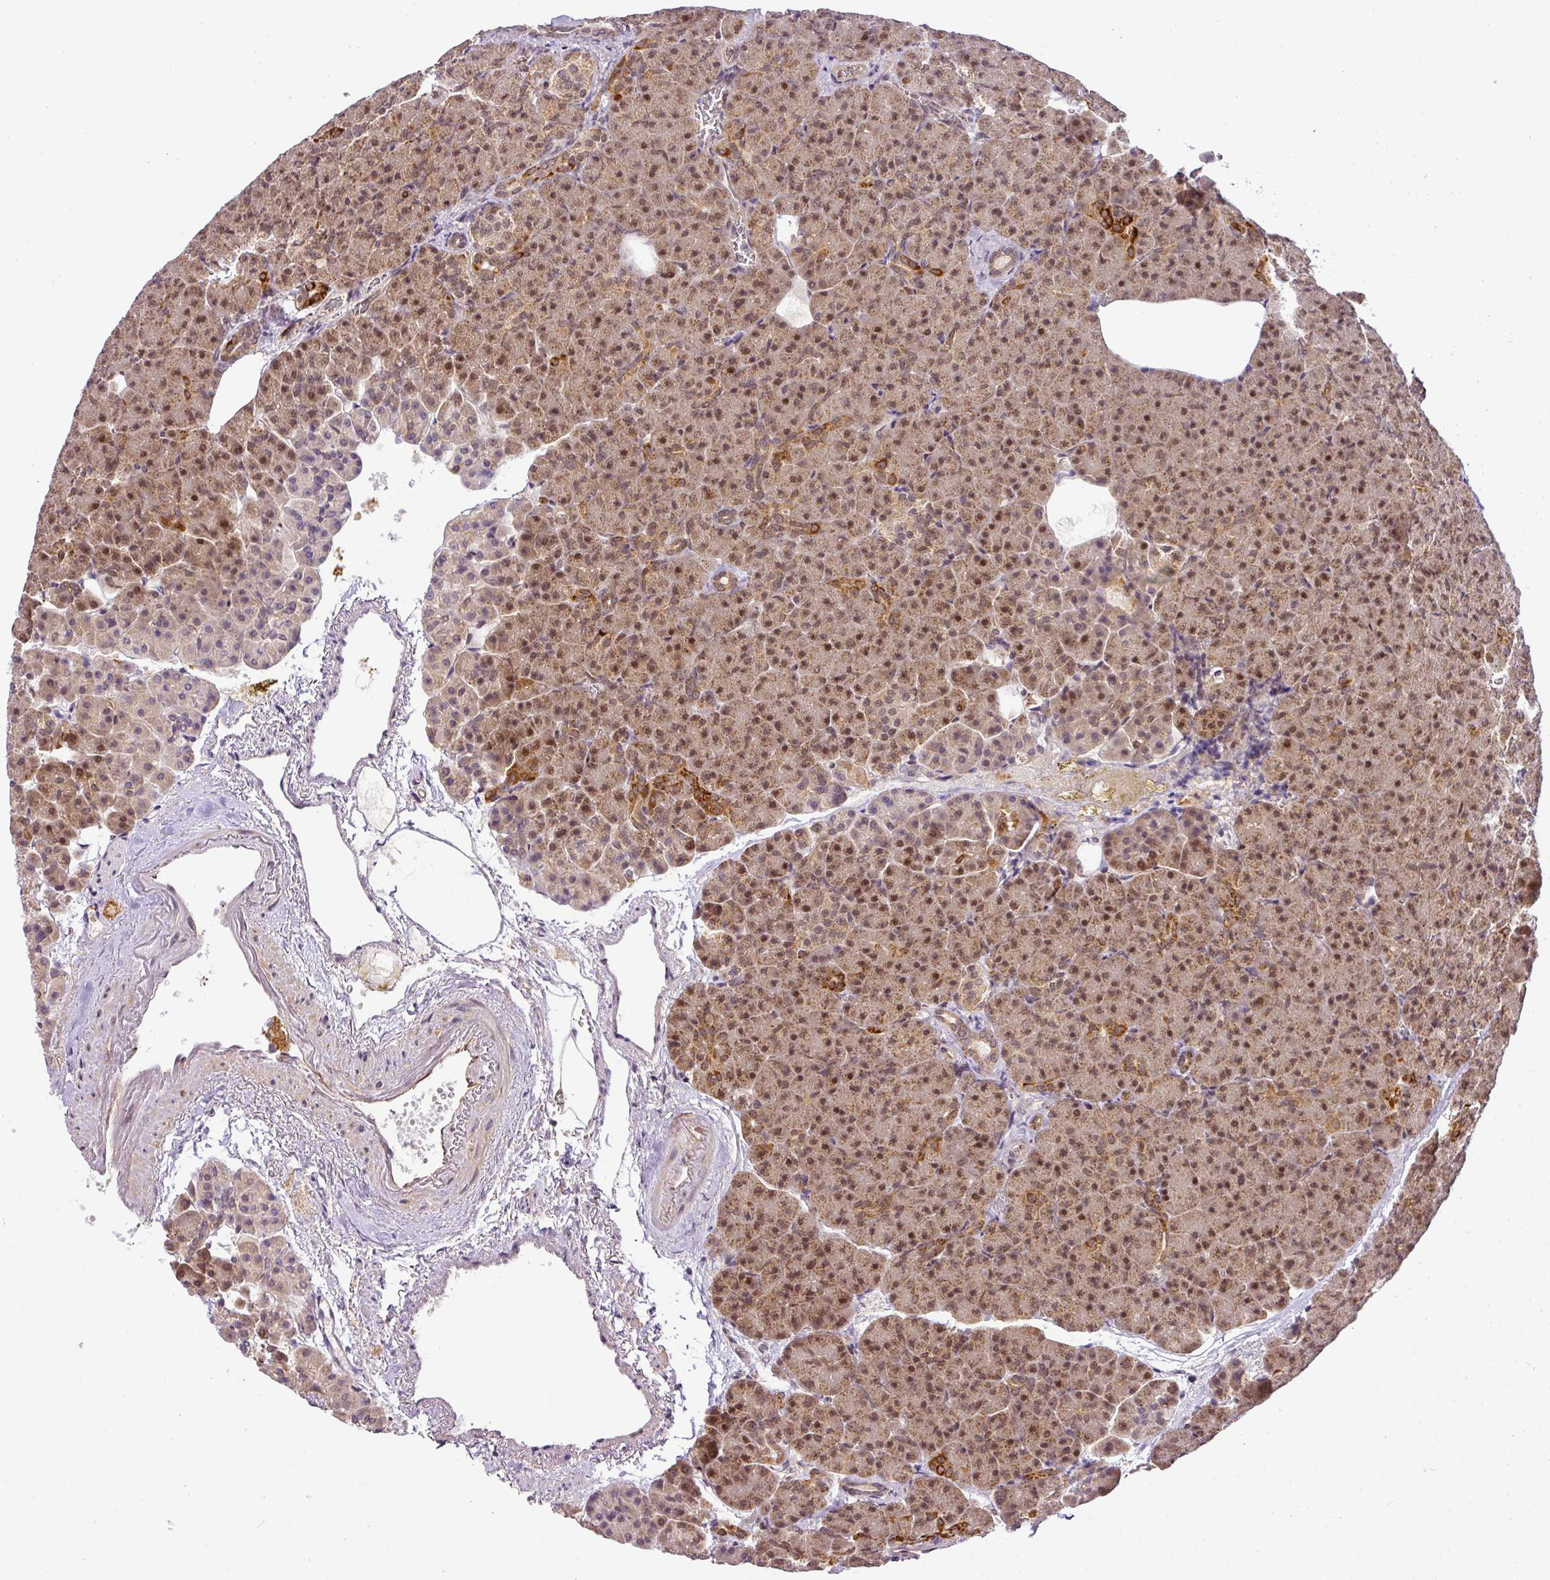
{"staining": {"intensity": "moderate", "quantity": ">75%", "location": "cytoplasmic/membranous,nuclear"}, "tissue": "pancreas", "cell_type": "Exocrine glandular cells", "image_type": "normal", "snomed": [{"axis": "morphology", "description": "Normal tissue, NOS"}, {"axis": "topography", "description": "Pancreas"}], "caption": "Immunohistochemistry (IHC) (DAB) staining of benign pancreas displays moderate cytoplasmic/membranous,nuclear protein staining in approximately >75% of exocrine glandular cells. The protein of interest is stained brown, and the nuclei are stained in blue (DAB IHC with brightfield microscopy, high magnification).", "gene": "C1orf226", "patient": {"sex": "female", "age": 74}}